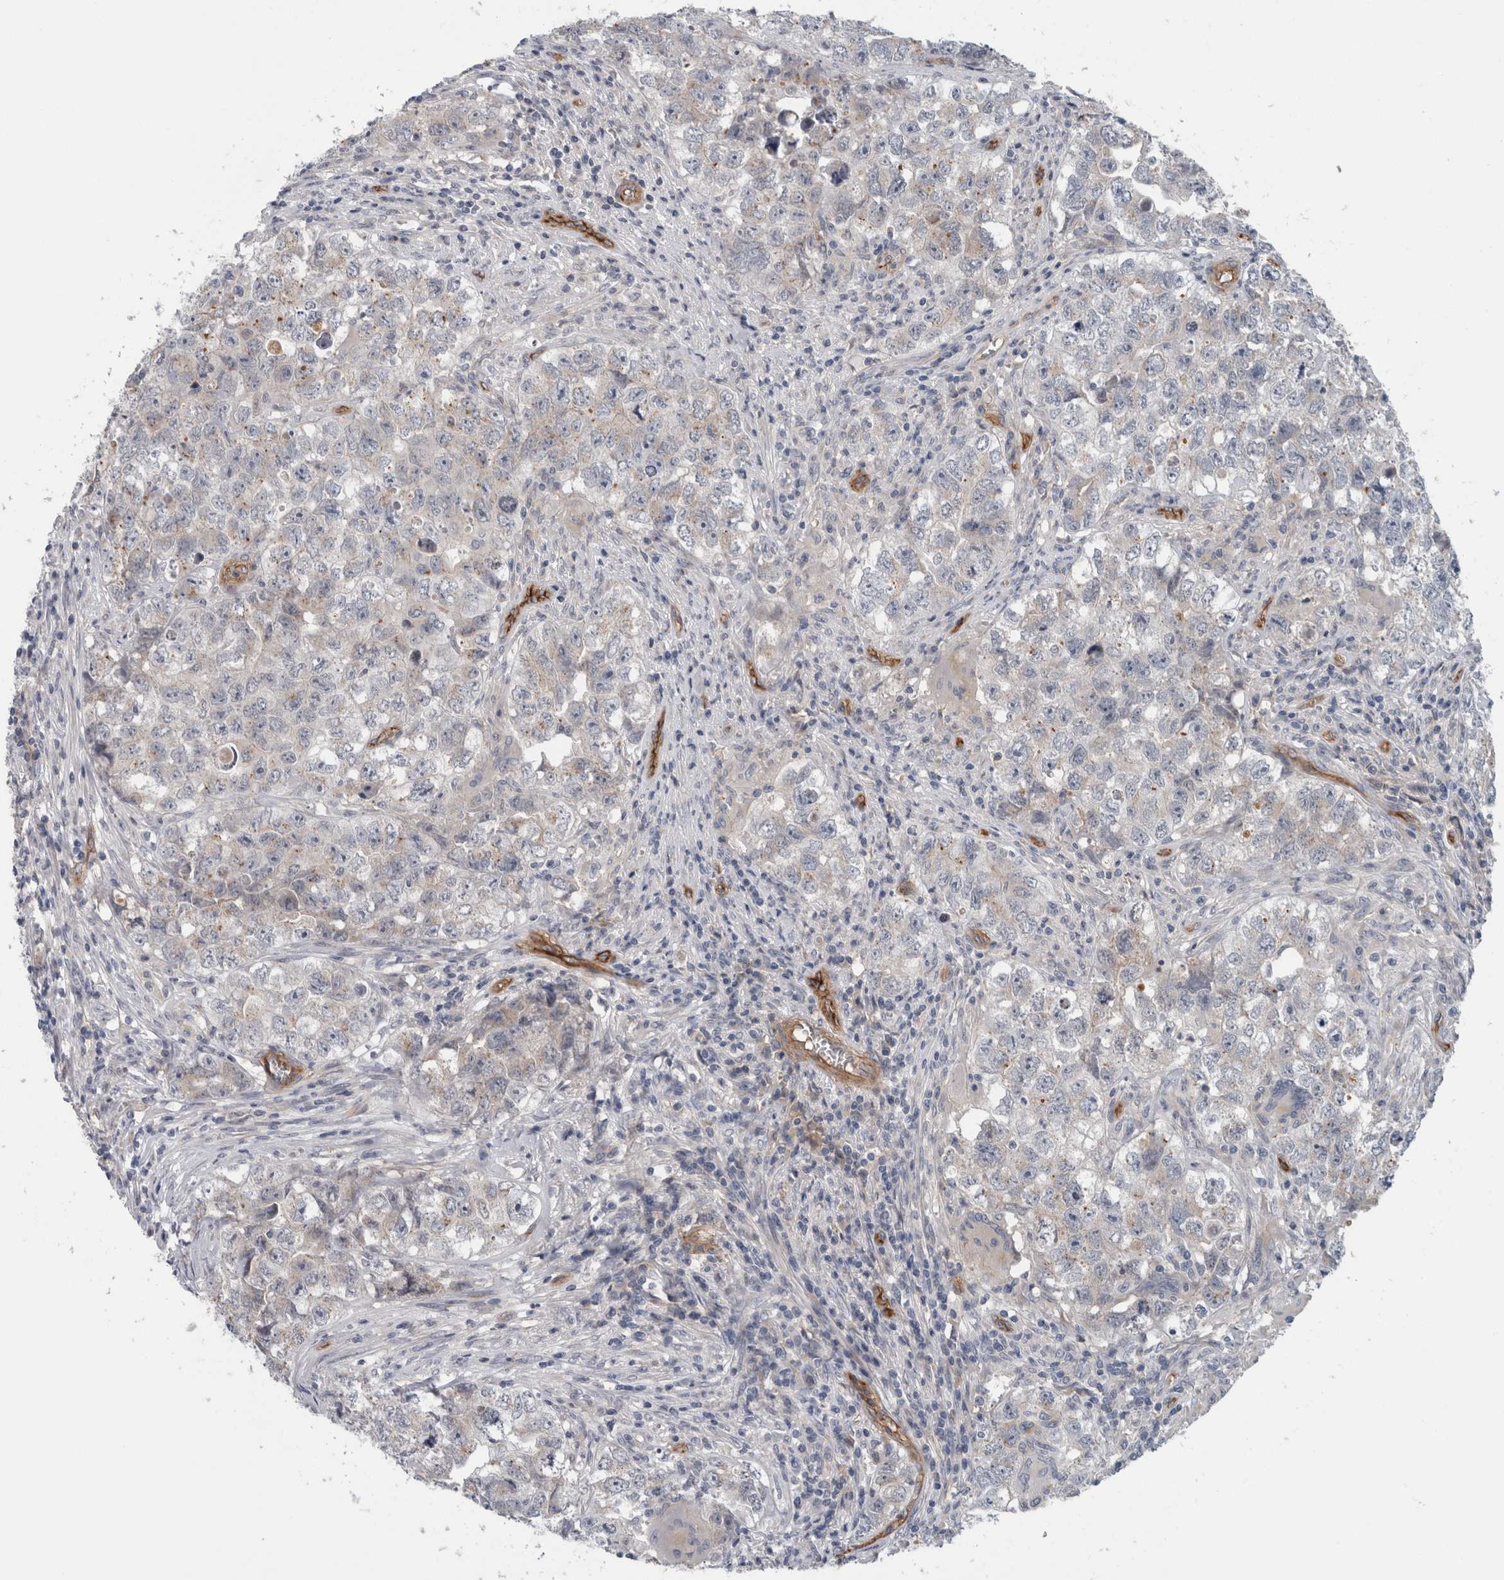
{"staining": {"intensity": "negative", "quantity": "none", "location": "none"}, "tissue": "testis cancer", "cell_type": "Tumor cells", "image_type": "cancer", "snomed": [{"axis": "morphology", "description": "Seminoma, NOS"}, {"axis": "morphology", "description": "Carcinoma, Embryonal, NOS"}, {"axis": "topography", "description": "Testis"}], "caption": "Micrograph shows no protein staining in tumor cells of testis cancer tissue.", "gene": "CD59", "patient": {"sex": "male", "age": 43}}